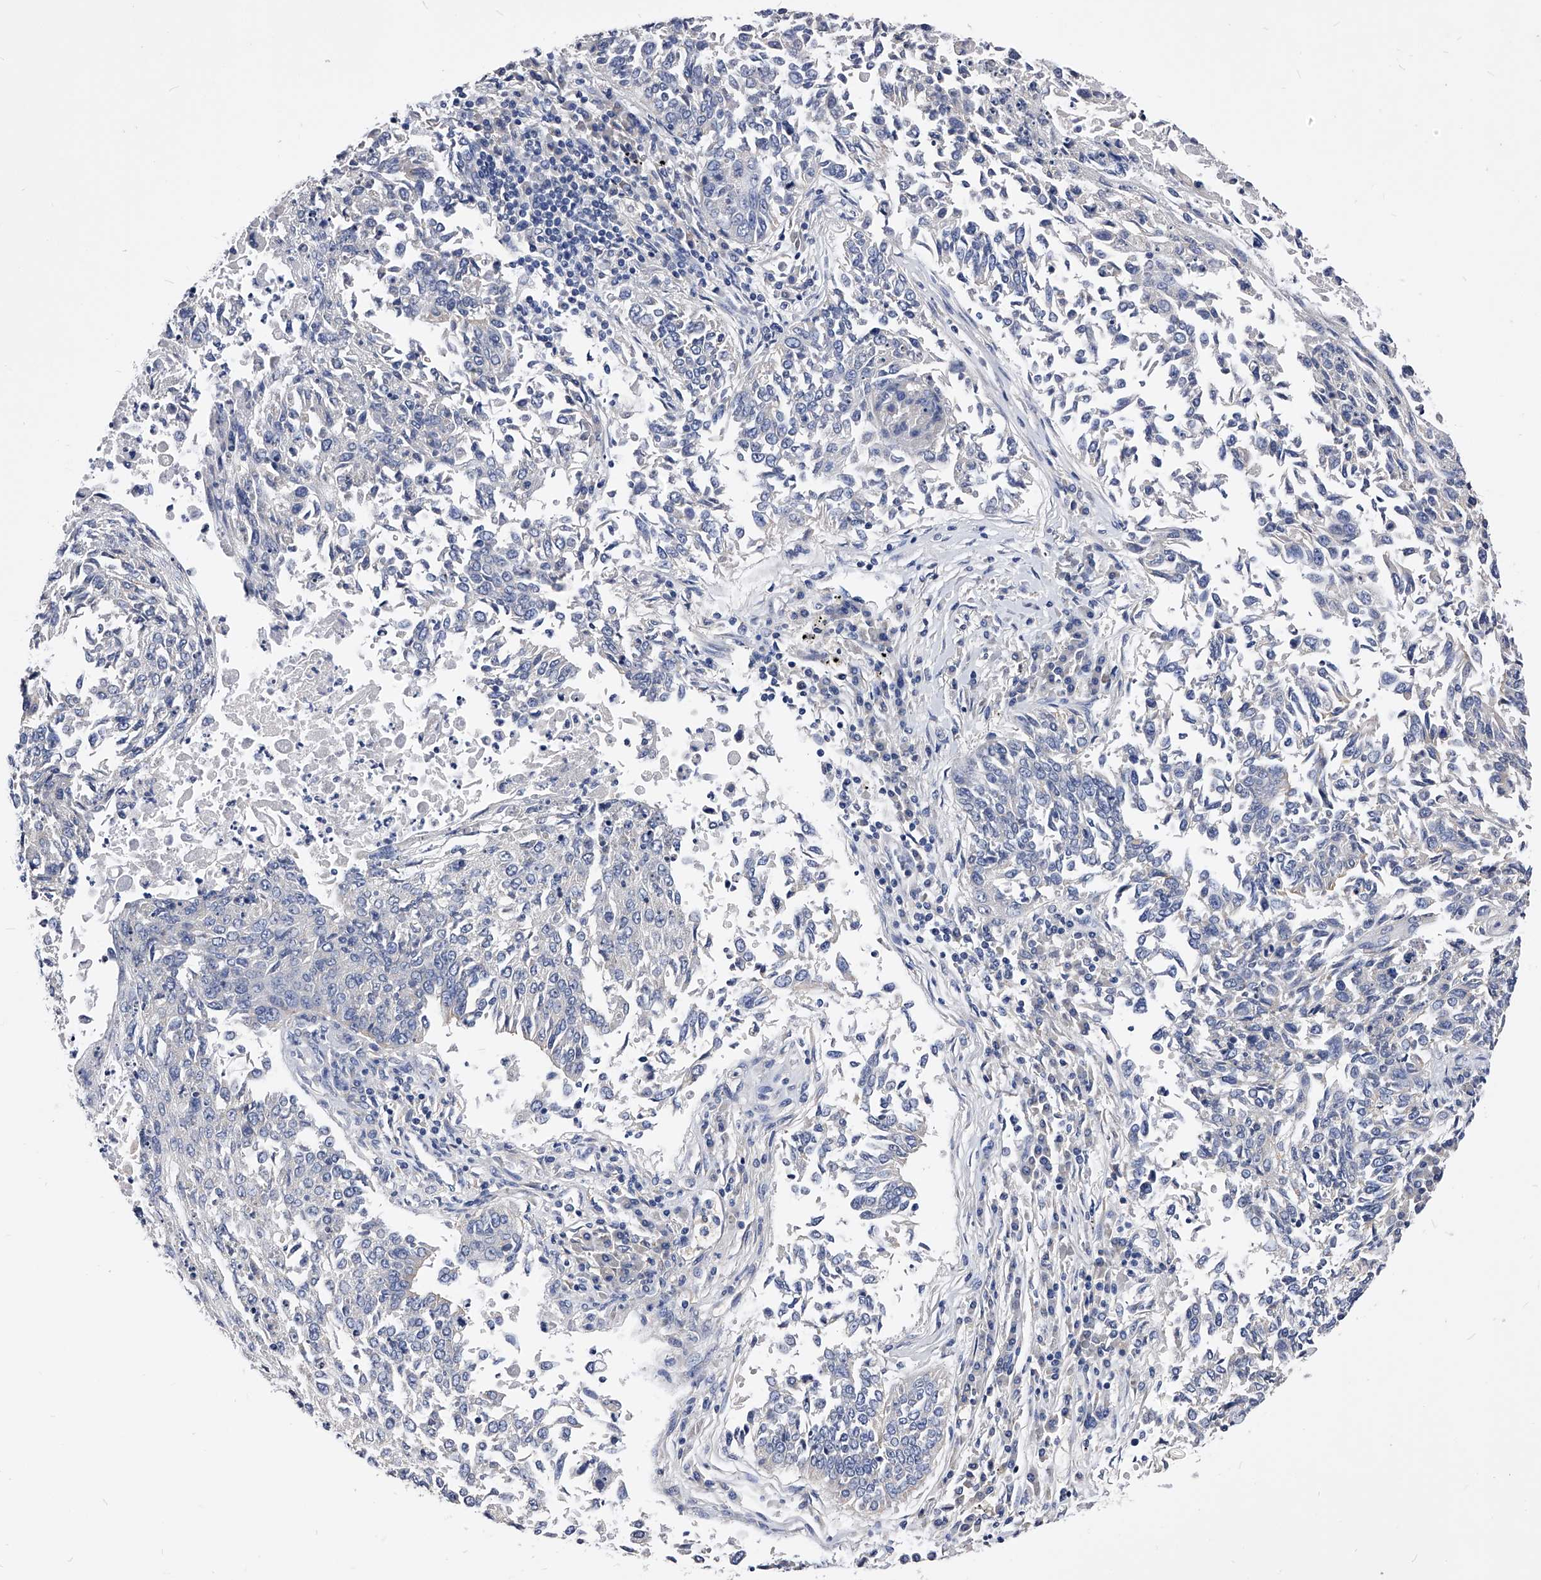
{"staining": {"intensity": "negative", "quantity": "none", "location": "none"}, "tissue": "lung cancer", "cell_type": "Tumor cells", "image_type": "cancer", "snomed": [{"axis": "morphology", "description": "Normal tissue, NOS"}, {"axis": "morphology", "description": "Squamous cell carcinoma, NOS"}, {"axis": "topography", "description": "Cartilage tissue"}, {"axis": "topography", "description": "Bronchus"}, {"axis": "topography", "description": "Lung"}, {"axis": "topography", "description": "Peripheral nerve tissue"}], "caption": "Tumor cells are negative for protein expression in human squamous cell carcinoma (lung). Nuclei are stained in blue.", "gene": "ZNF529", "patient": {"sex": "female", "age": 49}}